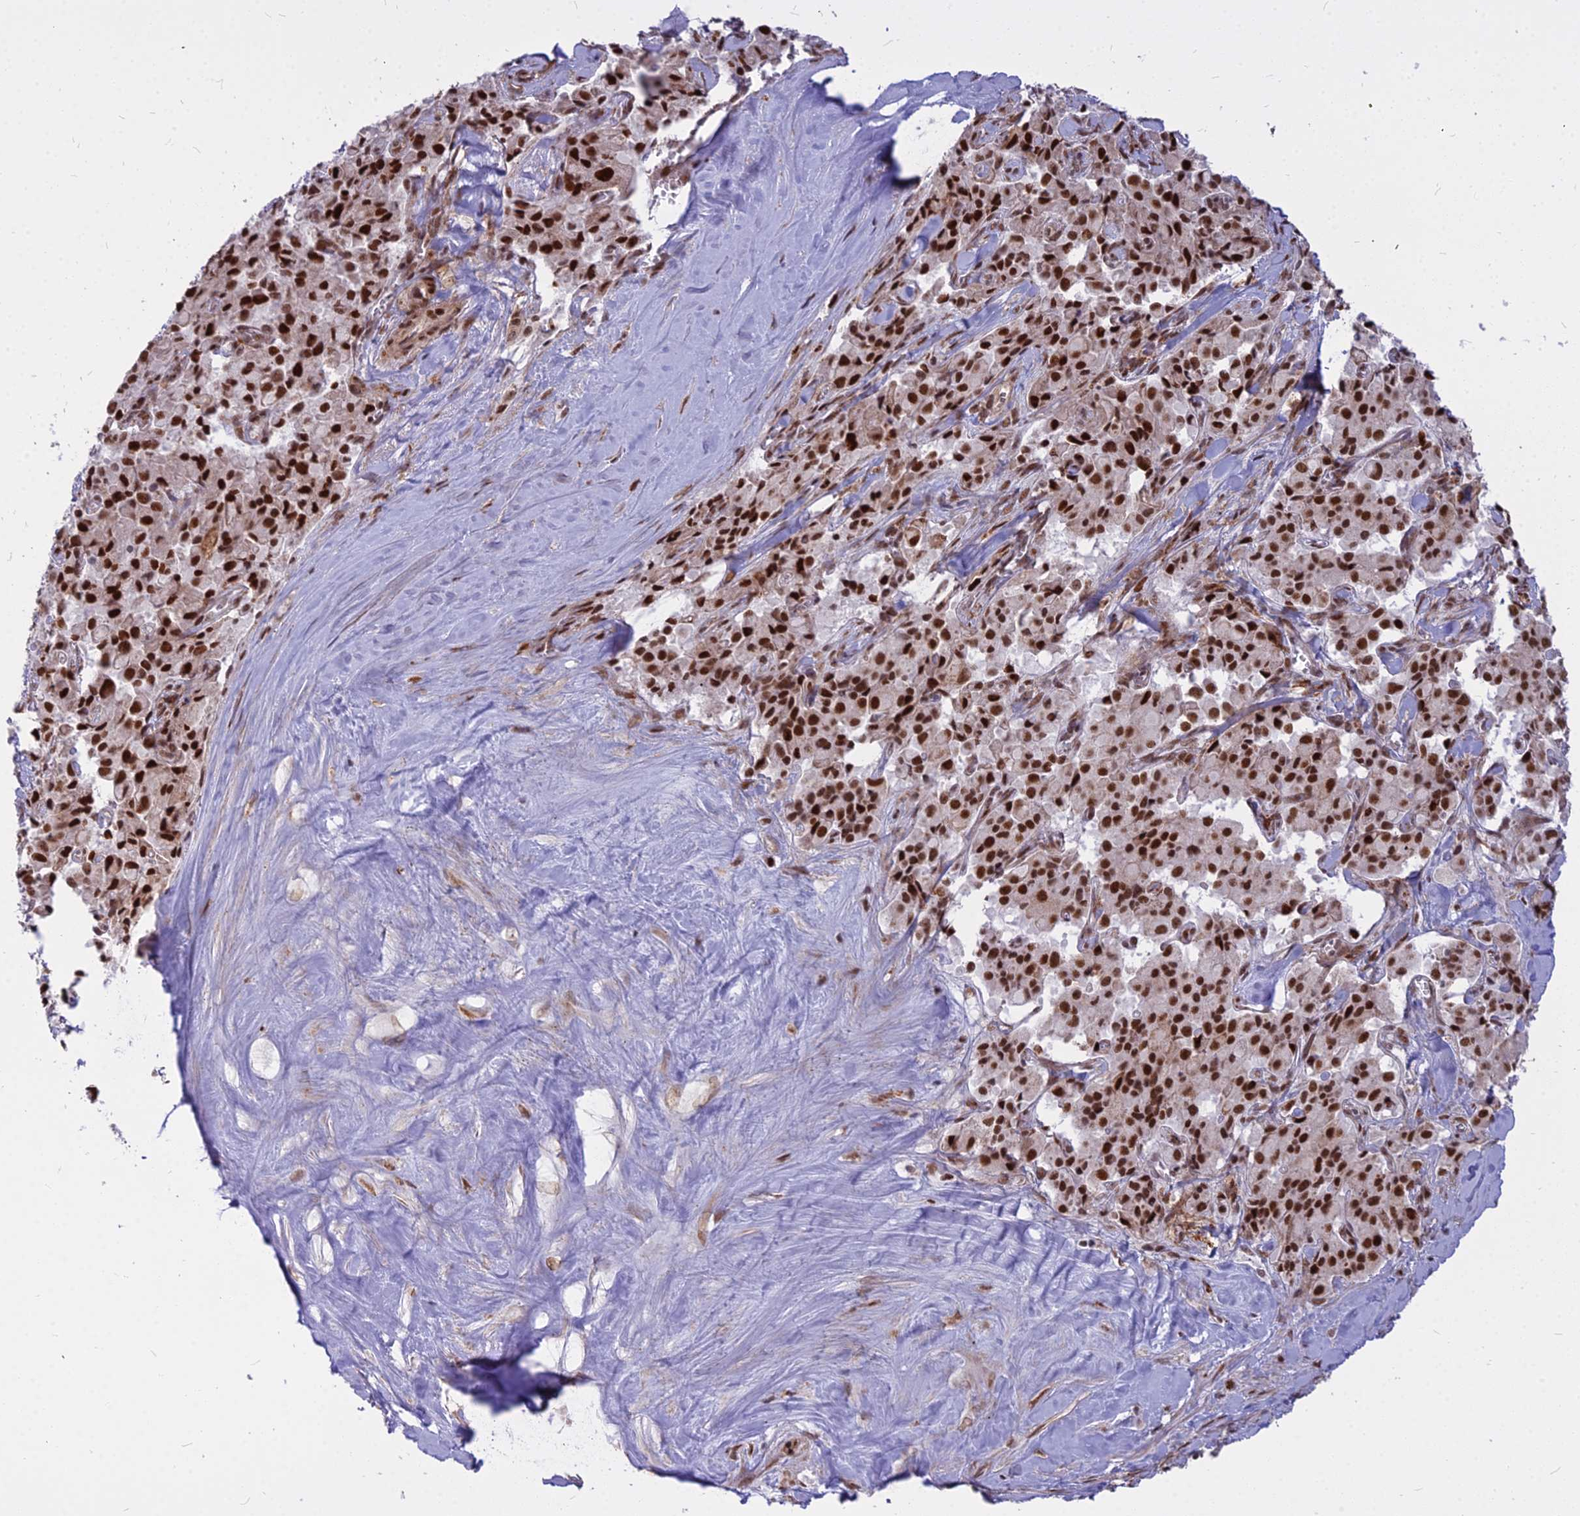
{"staining": {"intensity": "strong", "quantity": ">75%", "location": "nuclear"}, "tissue": "pancreatic cancer", "cell_type": "Tumor cells", "image_type": "cancer", "snomed": [{"axis": "morphology", "description": "Adenocarcinoma, NOS"}, {"axis": "topography", "description": "Pancreas"}], "caption": "An immunohistochemistry (IHC) histopathology image of tumor tissue is shown. Protein staining in brown highlights strong nuclear positivity in adenocarcinoma (pancreatic) within tumor cells.", "gene": "ALG10", "patient": {"sex": "male", "age": 65}}